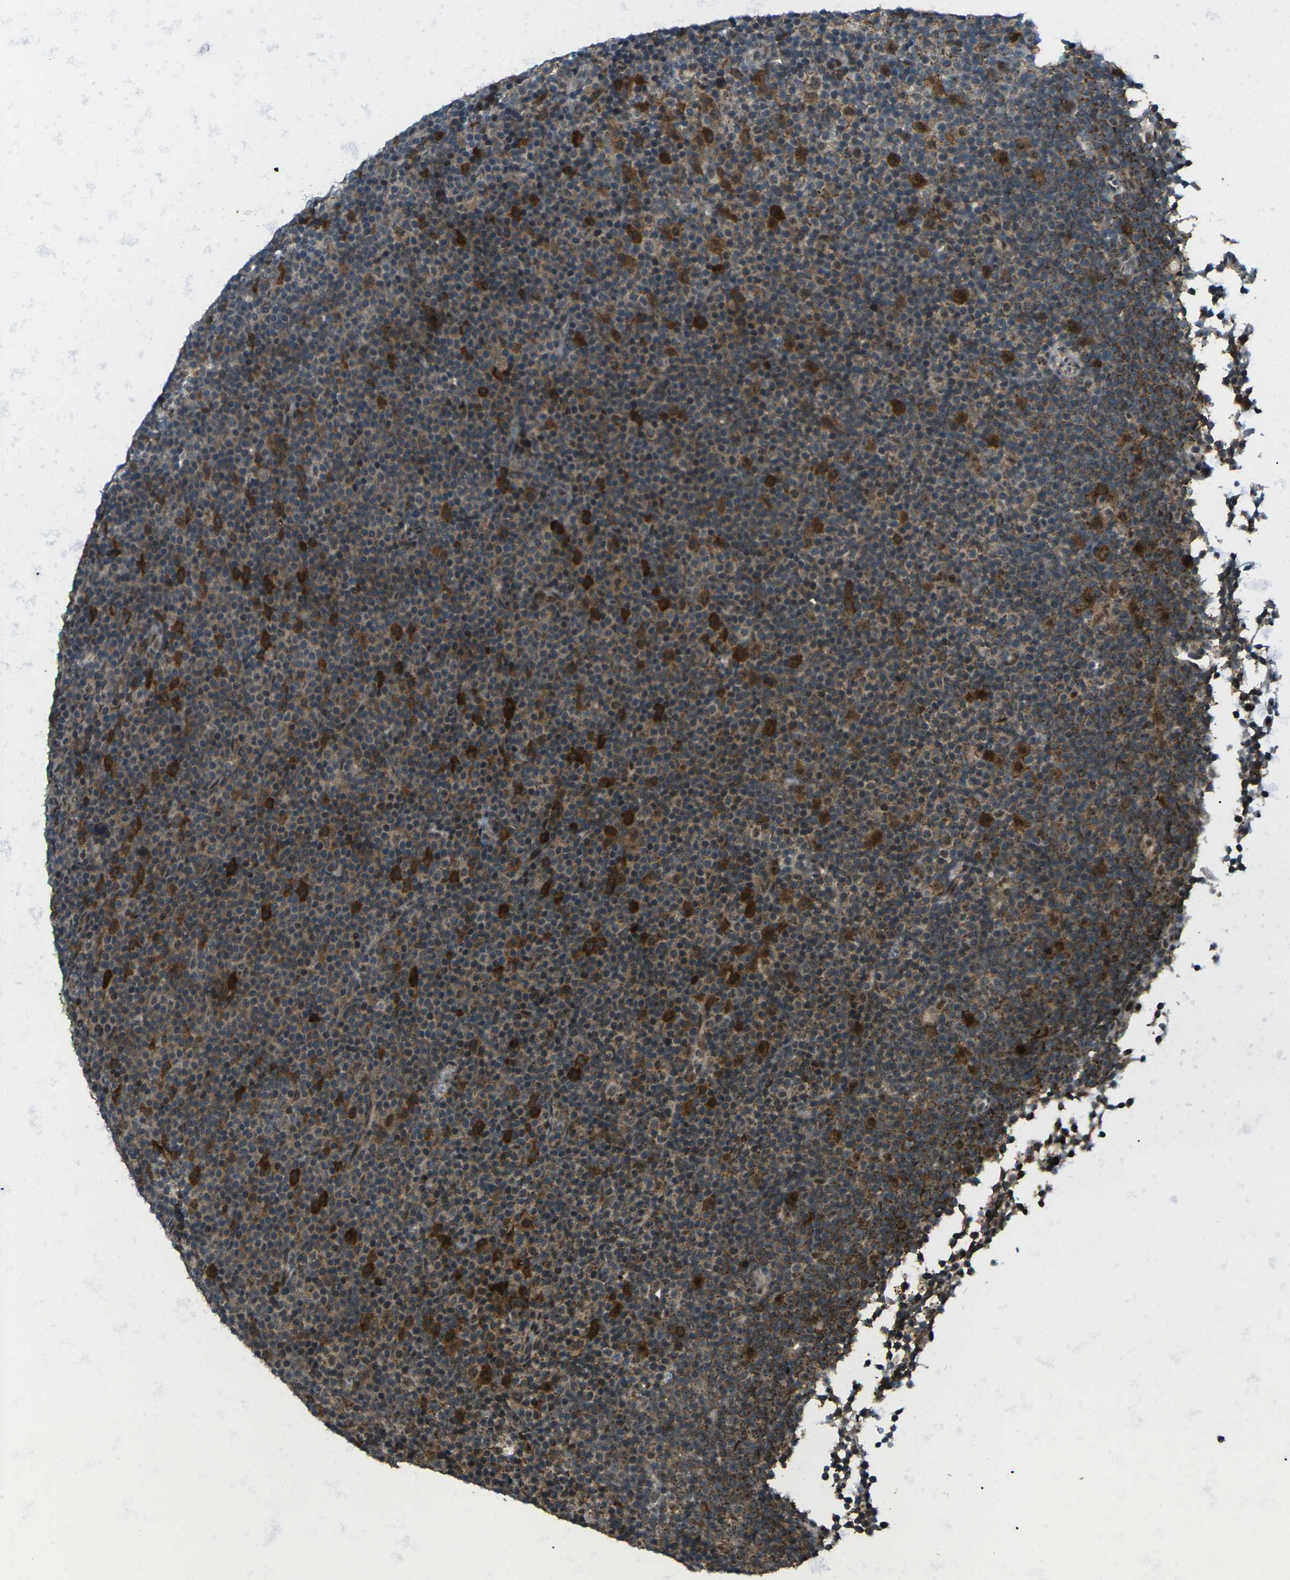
{"staining": {"intensity": "strong", "quantity": ">75%", "location": "cytoplasmic/membranous"}, "tissue": "lymphoma", "cell_type": "Tumor cells", "image_type": "cancer", "snomed": [{"axis": "morphology", "description": "Malignant lymphoma, non-Hodgkin's type, Low grade"}, {"axis": "topography", "description": "Lymph node"}], "caption": "IHC histopathology image of lymphoma stained for a protein (brown), which shows high levels of strong cytoplasmic/membranous expression in about >75% of tumor cells.", "gene": "UBE2S", "patient": {"sex": "female", "age": 67}}